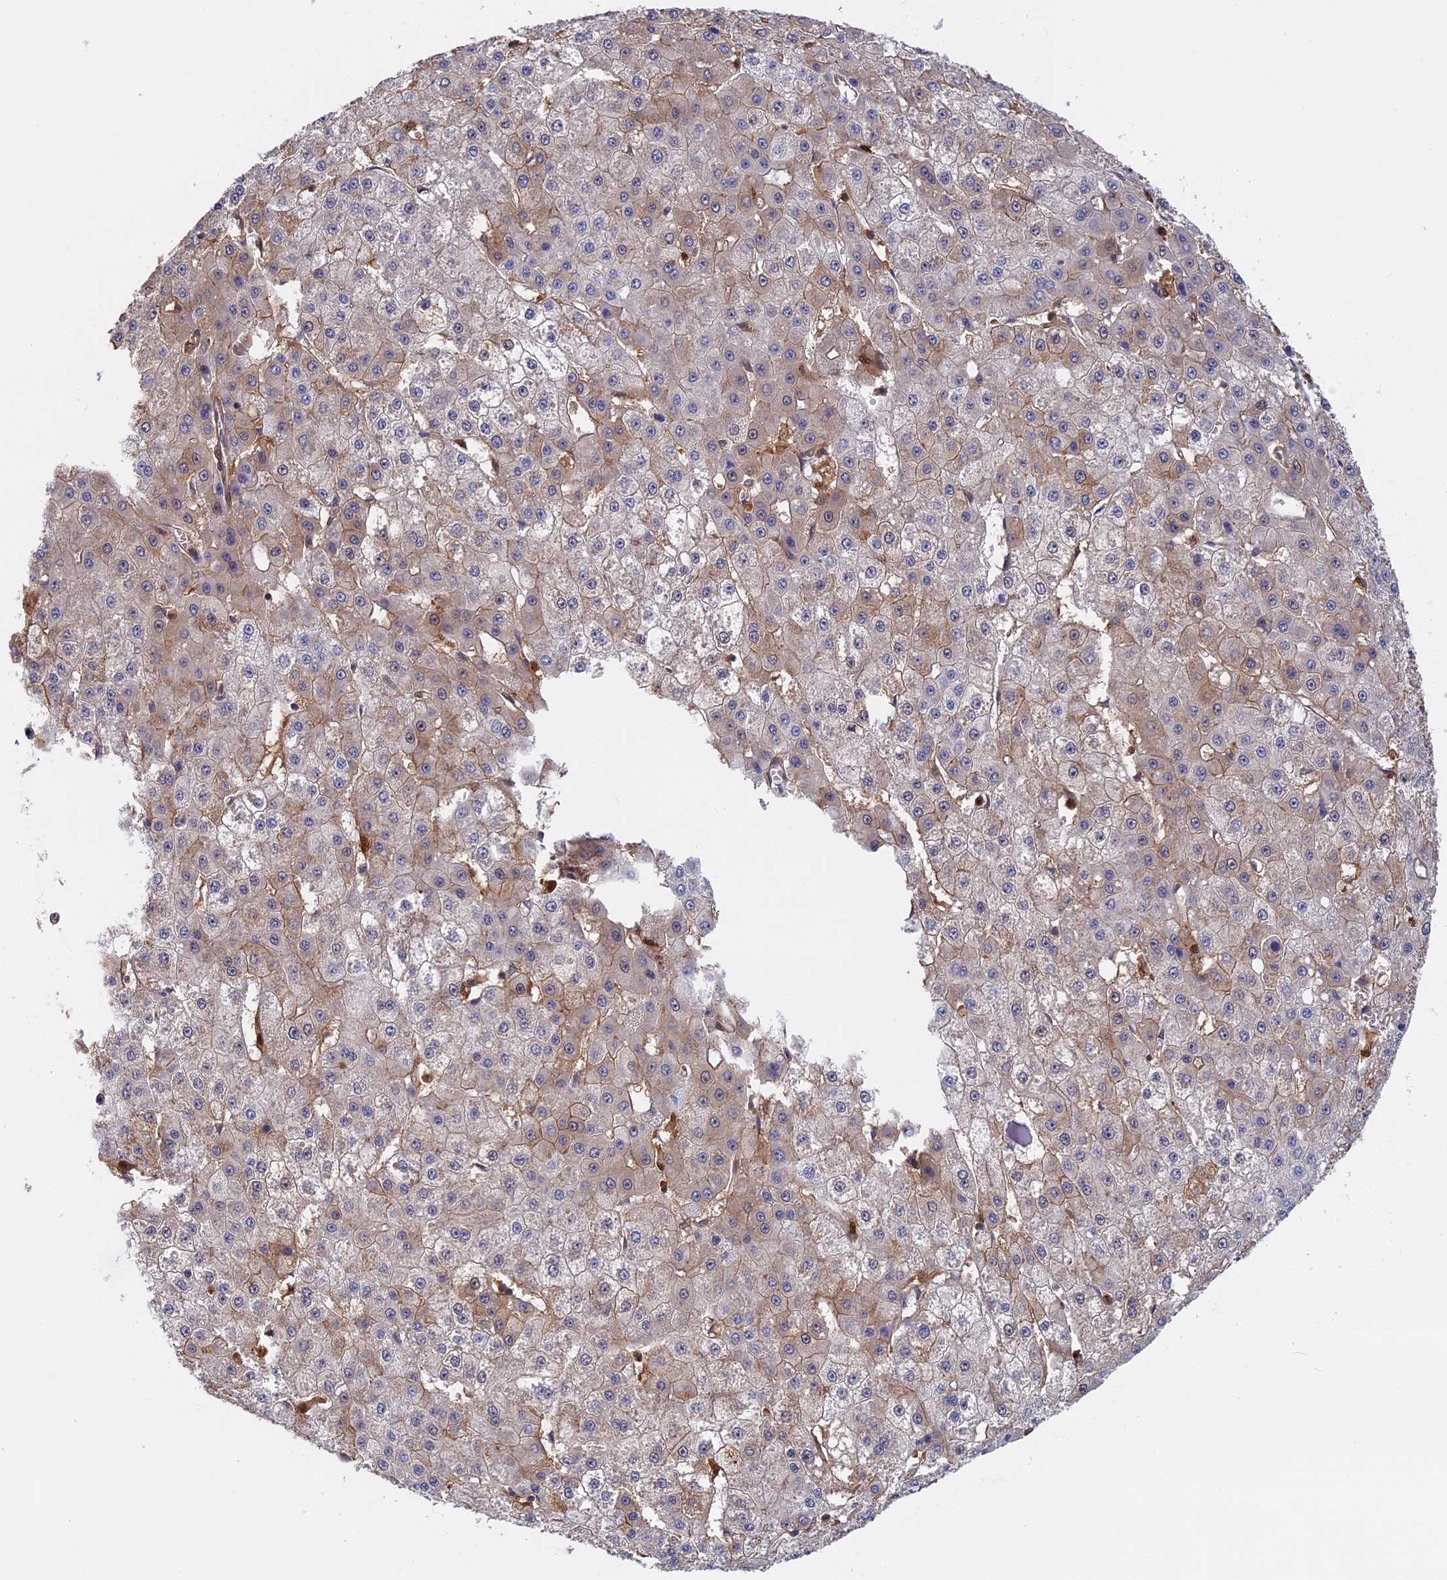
{"staining": {"intensity": "weak", "quantity": "<25%", "location": "cytoplasmic/membranous"}, "tissue": "liver cancer", "cell_type": "Tumor cells", "image_type": "cancer", "snomed": [{"axis": "morphology", "description": "Carcinoma, Hepatocellular, NOS"}, {"axis": "topography", "description": "Liver"}], "caption": "There is no significant expression in tumor cells of liver cancer.", "gene": "BLVRA", "patient": {"sex": "male", "age": 47}}